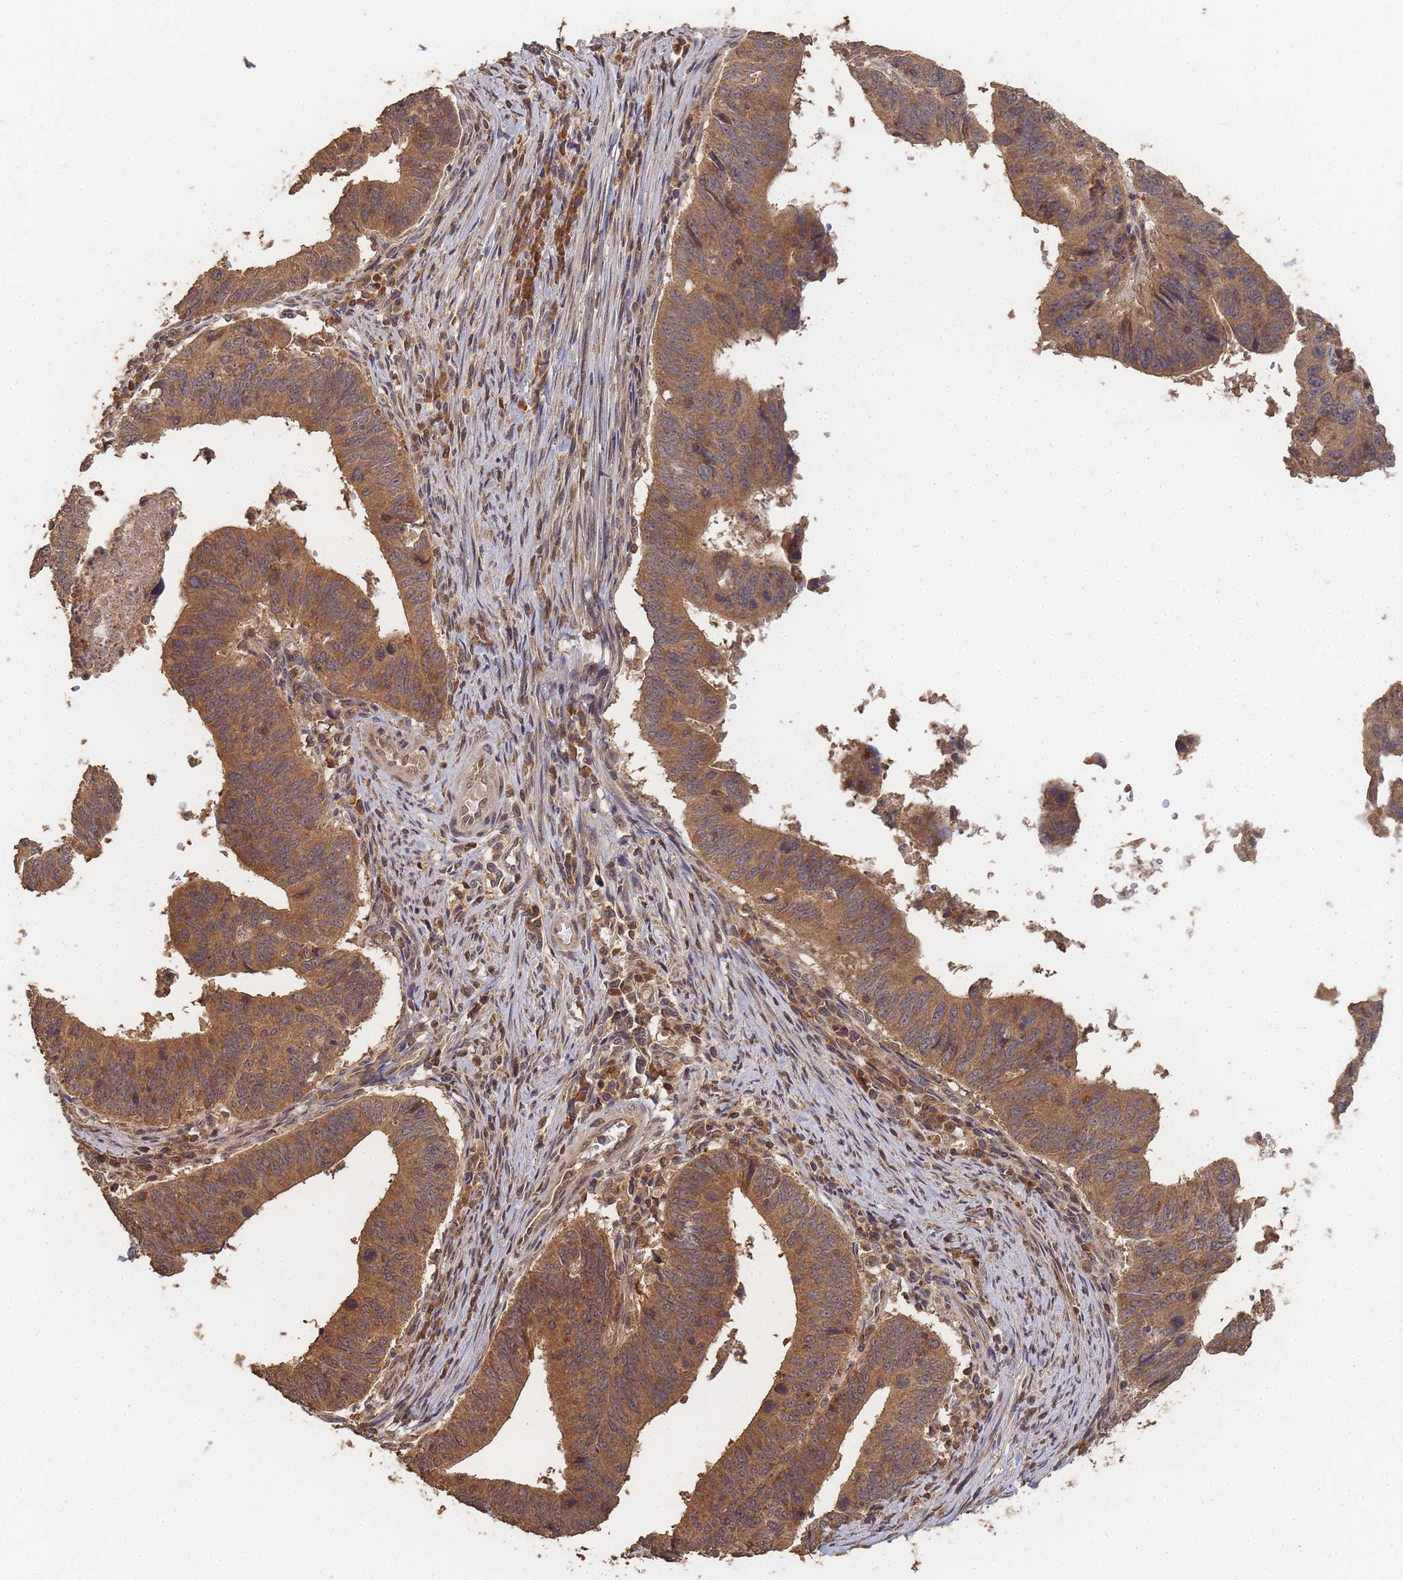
{"staining": {"intensity": "moderate", "quantity": ">75%", "location": "cytoplasmic/membranous"}, "tissue": "stomach cancer", "cell_type": "Tumor cells", "image_type": "cancer", "snomed": [{"axis": "morphology", "description": "Adenocarcinoma, NOS"}, {"axis": "topography", "description": "Stomach"}], "caption": "Human stomach adenocarcinoma stained for a protein (brown) demonstrates moderate cytoplasmic/membranous positive staining in approximately >75% of tumor cells.", "gene": "ALKBH1", "patient": {"sex": "male", "age": 59}}